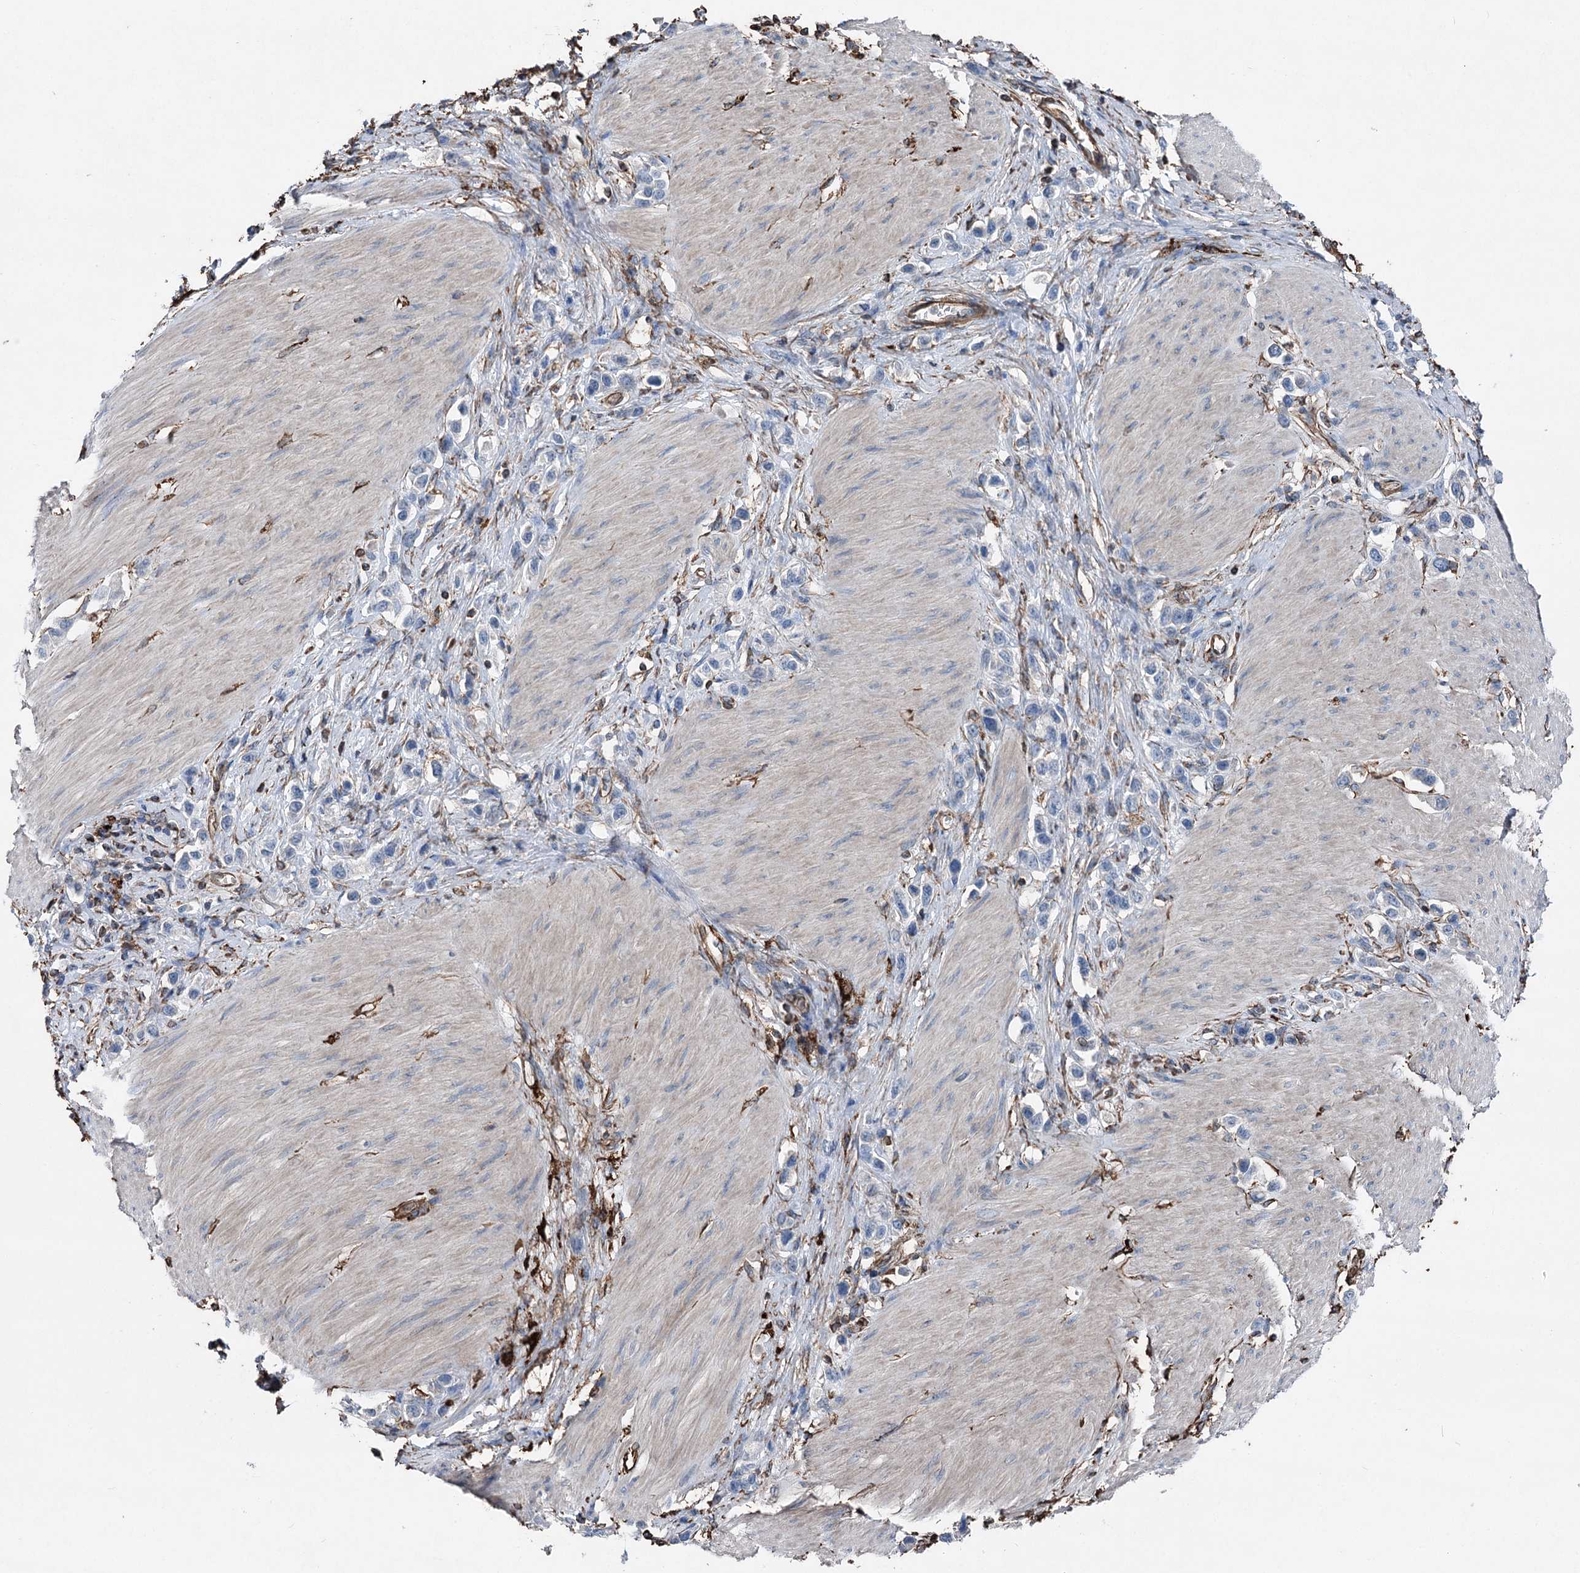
{"staining": {"intensity": "negative", "quantity": "none", "location": "none"}, "tissue": "stomach cancer", "cell_type": "Tumor cells", "image_type": "cancer", "snomed": [{"axis": "morphology", "description": "Normal tissue, NOS"}, {"axis": "morphology", "description": "Adenocarcinoma, NOS"}, {"axis": "topography", "description": "Stomach, upper"}, {"axis": "topography", "description": "Stomach"}], "caption": "Immunohistochemical staining of stomach adenocarcinoma shows no significant expression in tumor cells. (DAB immunohistochemistry (IHC) with hematoxylin counter stain).", "gene": "CLEC4M", "patient": {"sex": "female", "age": 65}}